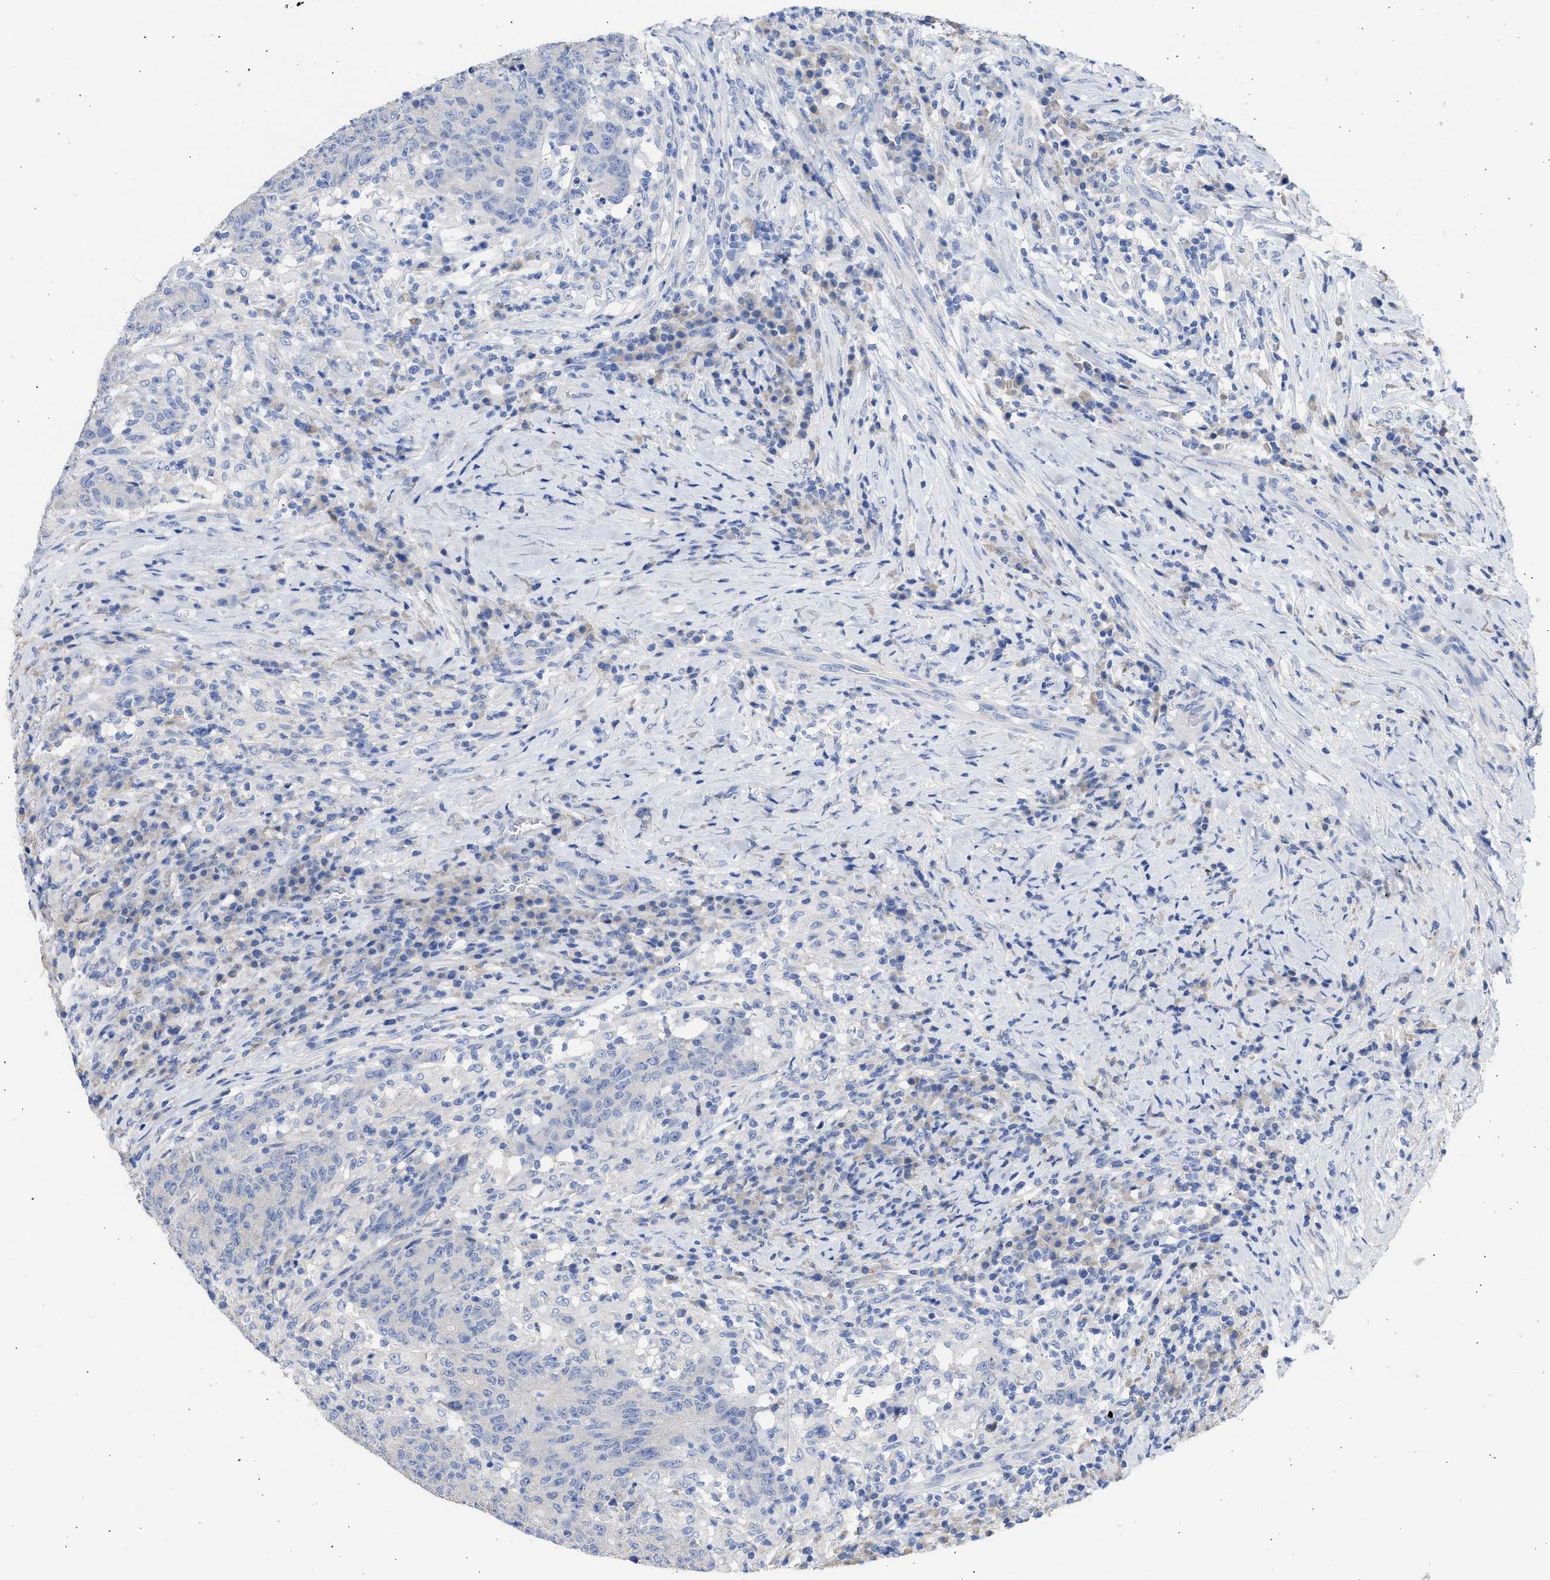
{"staining": {"intensity": "negative", "quantity": "none", "location": "none"}, "tissue": "colorectal cancer", "cell_type": "Tumor cells", "image_type": "cancer", "snomed": [{"axis": "morphology", "description": "Normal tissue, NOS"}, {"axis": "morphology", "description": "Adenocarcinoma, NOS"}, {"axis": "topography", "description": "Colon"}], "caption": "Histopathology image shows no significant protein staining in tumor cells of colorectal adenocarcinoma.", "gene": "RSPH1", "patient": {"sex": "female", "age": 75}}